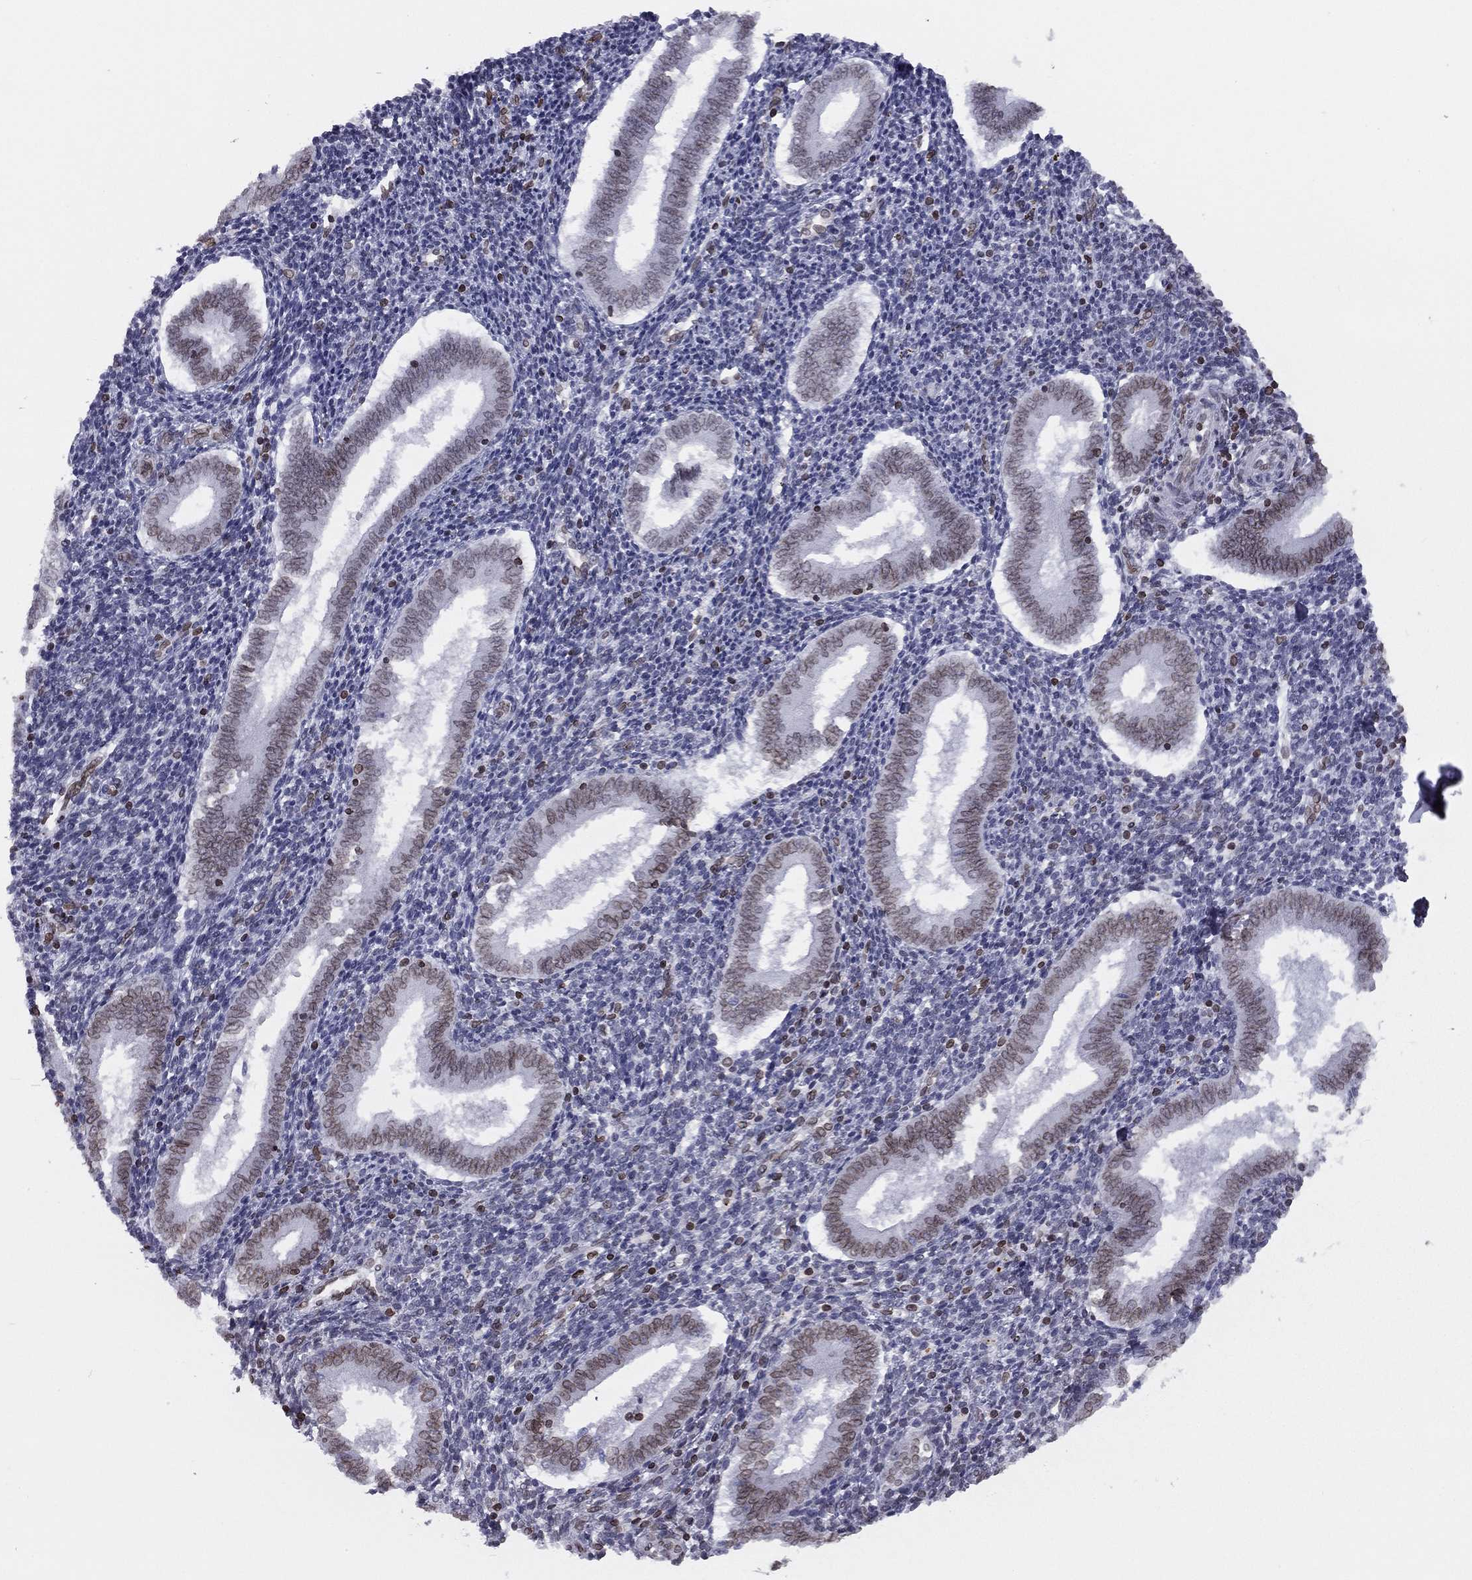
{"staining": {"intensity": "negative", "quantity": "none", "location": "none"}, "tissue": "endometrium", "cell_type": "Cells in endometrial stroma", "image_type": "normal", "snomed": [{"axis": "morphology", "description": "Normal tissue, NOS"}, {"axis": "topography", "description": "Endometrium"}], "caption": "The image demonstrates no significant expression in cells in endometrial stroma of endometrium. (DAB (3,3'-diaminobenzidine) immunohistochemistry (IHC) with hematoxylin counter stain).", "gene": "ESPL1", "patient": {"sex": "female", "age": 25}}